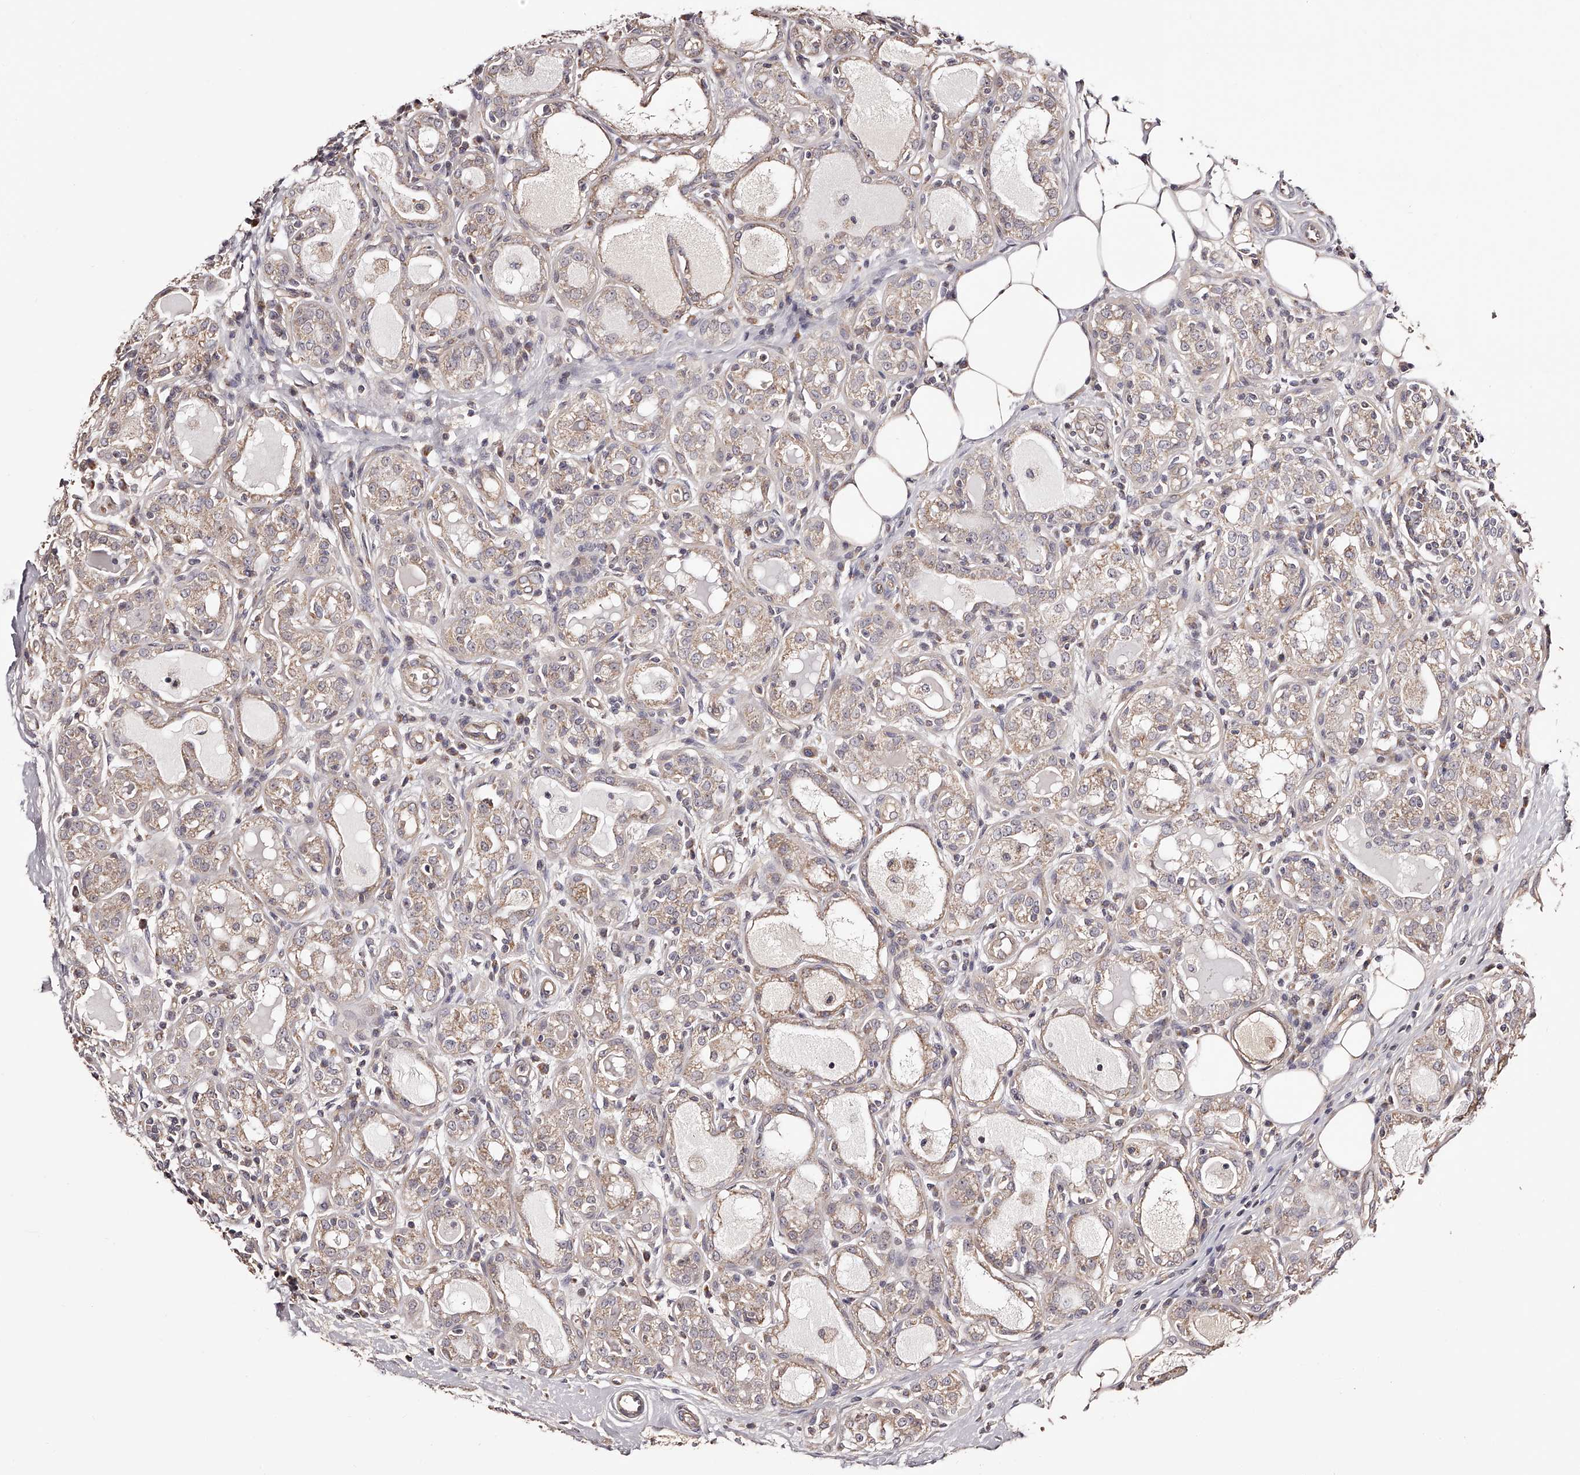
{"staining": {"intensity": "weak", "quantity": ">75%", "location": "cytoplasmic/membranous"}, "tissue": "breast cancer", "cell_type": "Tumor cells", "image_type": "cancer", "snomed": [{"axis": "morphology", "description": "Duct carcinoma"}, {"axis": "topography", "description": "Breast"}], "caption": "Immunohistochemical staining of breast intraductal carcinoma reveals low levels of weak cytoplasmic/membranous positivity in approximately >75% of tumor cells. (IHC, brightfield microscopy, high magnification).", "gene": "USP21", "patient": {"sex": "female", "age": 27}}